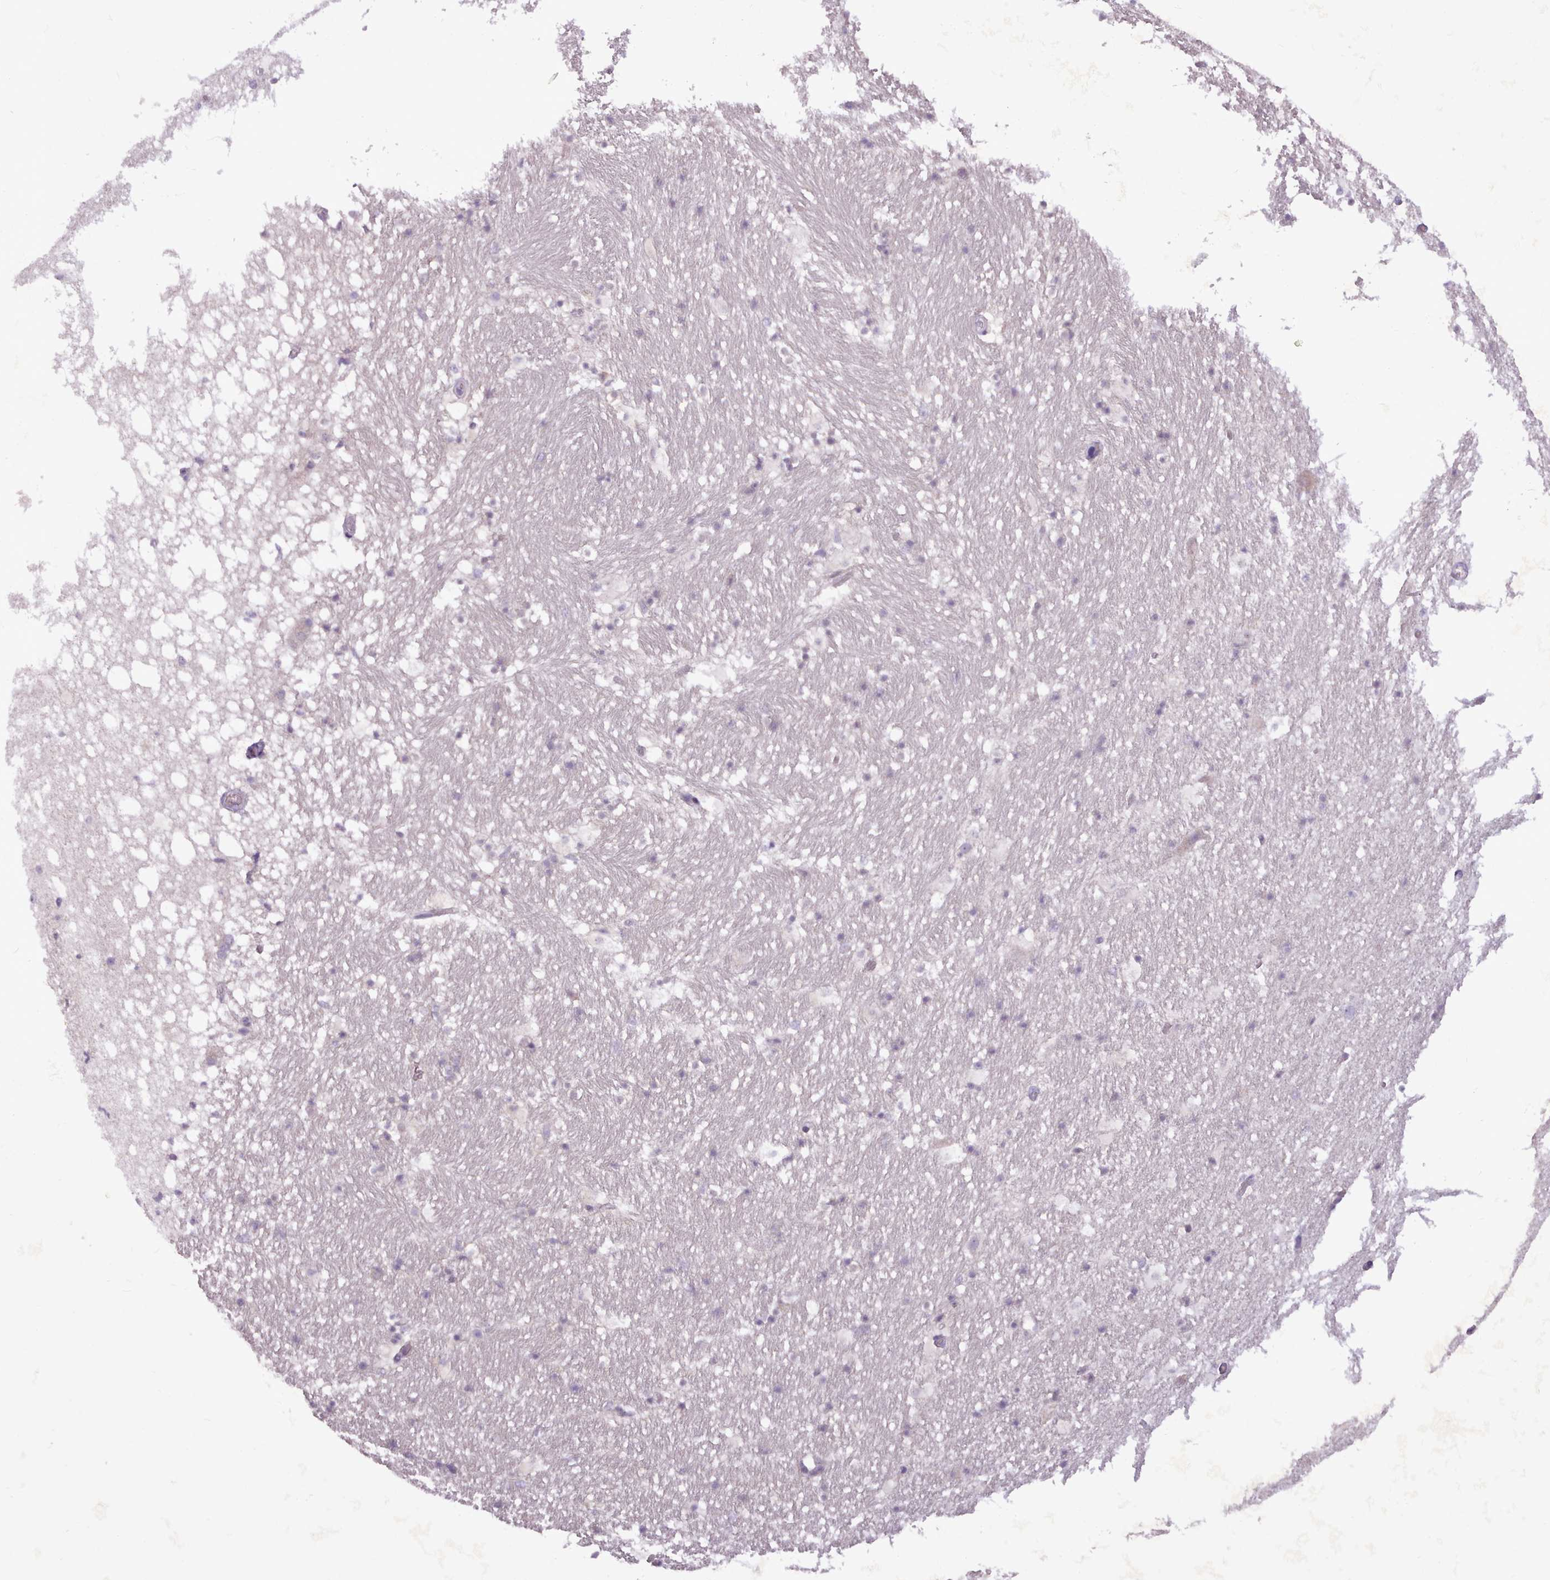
{"staining": {"intensity": "negative", "quantity": "none", "location": "none"}, "tissue": "hippocampus", "cell_type": "Glial cells", "image_type": "normal", "snomed": [{"axis": "morphology", "description": "Normal tissue, NOS"}, {"axis": "topography", "description": "Hippocampus"}], "caption": "Immunohistochemistry (IHC) micrograph of benign hippocampus stained for a protein (brown), which reveals no expression in glial cells.", "gene": "SLURP1", "patient": {"sex": "male", "age": 37}}